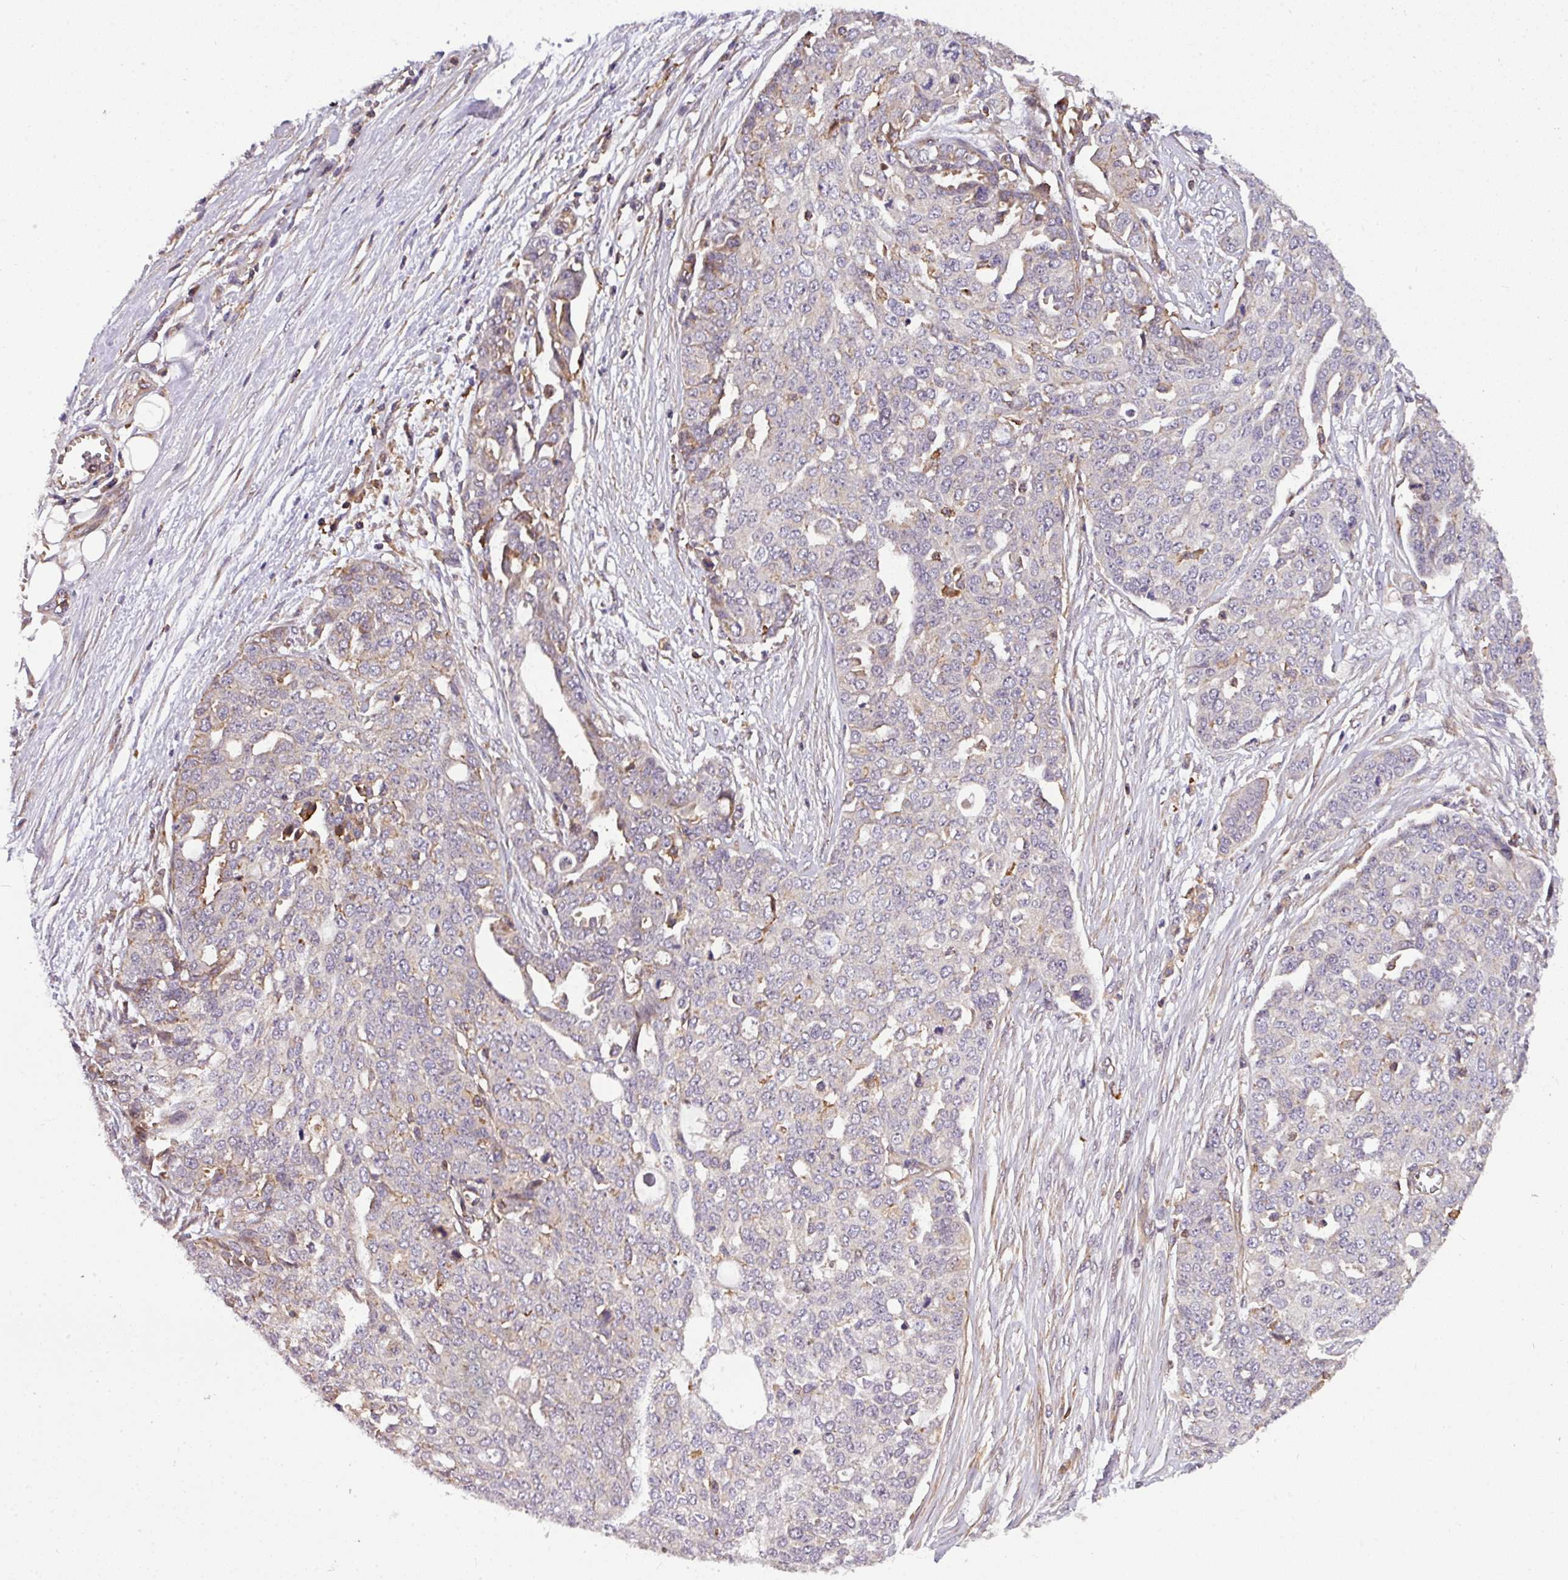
{"staining": {"intensity": "negative", "quantity": "none", "location": "none"}, "tissue": "ovarian cancer", "cell_type": "Tumor cells", "image_type": "cancer", "snomed": [{"axis": "morphology", "description": "Cystadenocarcinoma, serous, NOS"}, {"axis": "topography", "description": "Soft tissue"}, {"axis": "topography", "description": "Ovary"}], "caption": "Tumor cells are negative for protein expression in human serous cystadenocarcinoma (ovarian).", "gene": "CASS4", "patient": {"sex": "female", "age": 57}}